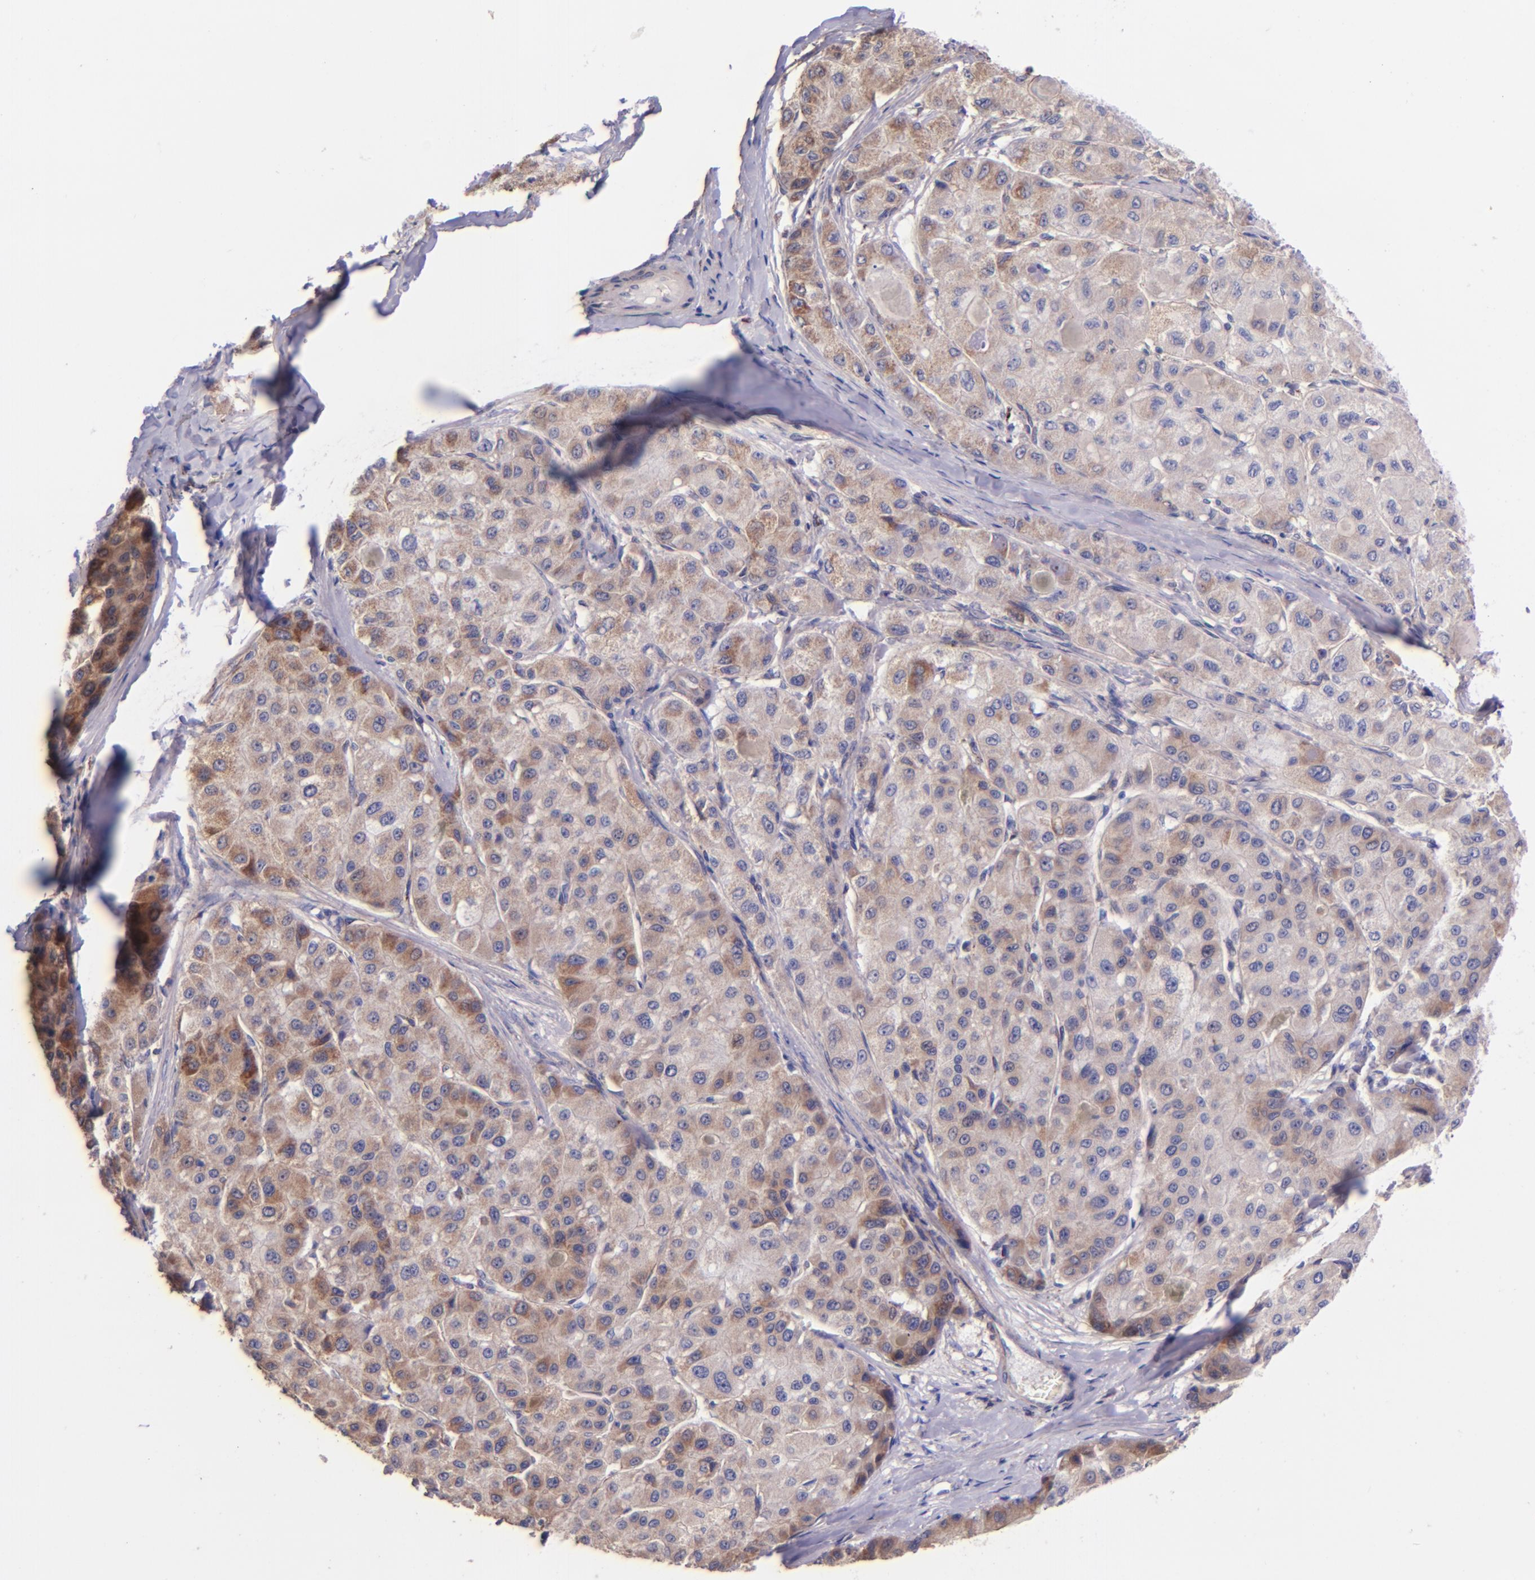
{"staining": {"intensity": "moderate", "quantity": ">75%", "location": "cytoplasmic/membranous"}, "tissue": "liver cancer", "cell_type": "Tumor cells", "image_type": "cancer", "snomed": [{"axis": "morphology", "description": "Carcinoma, Hepatocellular, NOS"}, {"axis": "topography", "description": "Liver"}], "caption": "Immunohistochemical staining of human liver cancer (hepatocellular carcinoma) exhibits medium levels of moderate cytoplasmic/membranous protein staining in about >75% of tumor cells.", "gene": "IDH3G", "patient": {"sex": "male", "age": 80}}